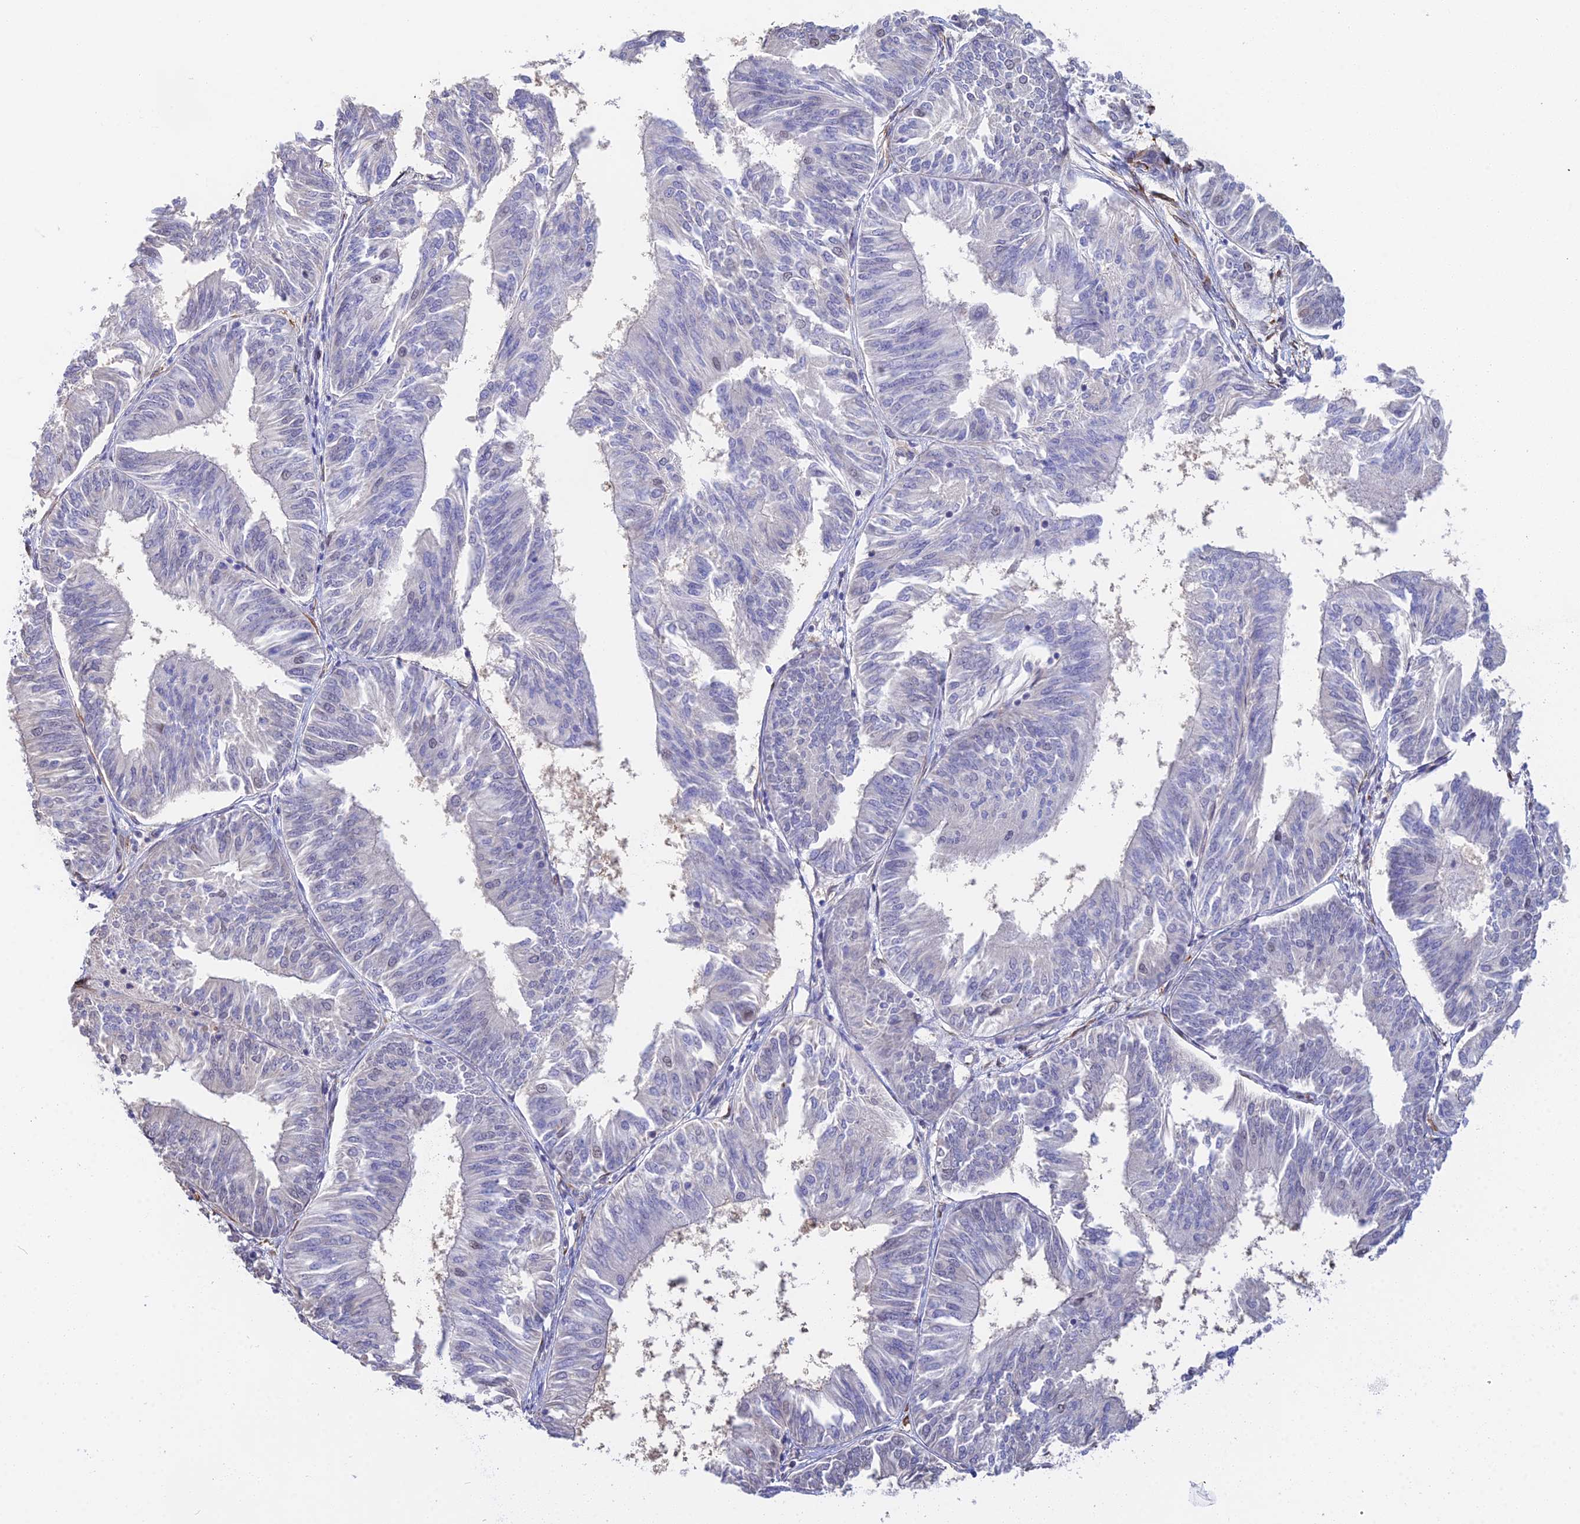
{"staining": {"intensity": "negative", "quantity": "none", "location": "none"}, "tissue": "endometrial cancer", "cell_type": "Tumor cells", "image_type": "cancer", "snomed": [{"axis": "morphology", "description": "Adenocarcinoma, NOS"}, {"axis": "topography", "description": "Endometrium"}], "caption": "DAB immunohistochemical staining of human endometrial adenocarcinoma reveals no significant expression in tumor cells. Brightfield microscopy of immunohistochemistry stained with DAB (3,3'-diaminobenzidine) (brown) and hematoxylin (blue), captured at high magnification.", "gene": "MXRA7", "patient": {"sex": "female", "age": 58}}